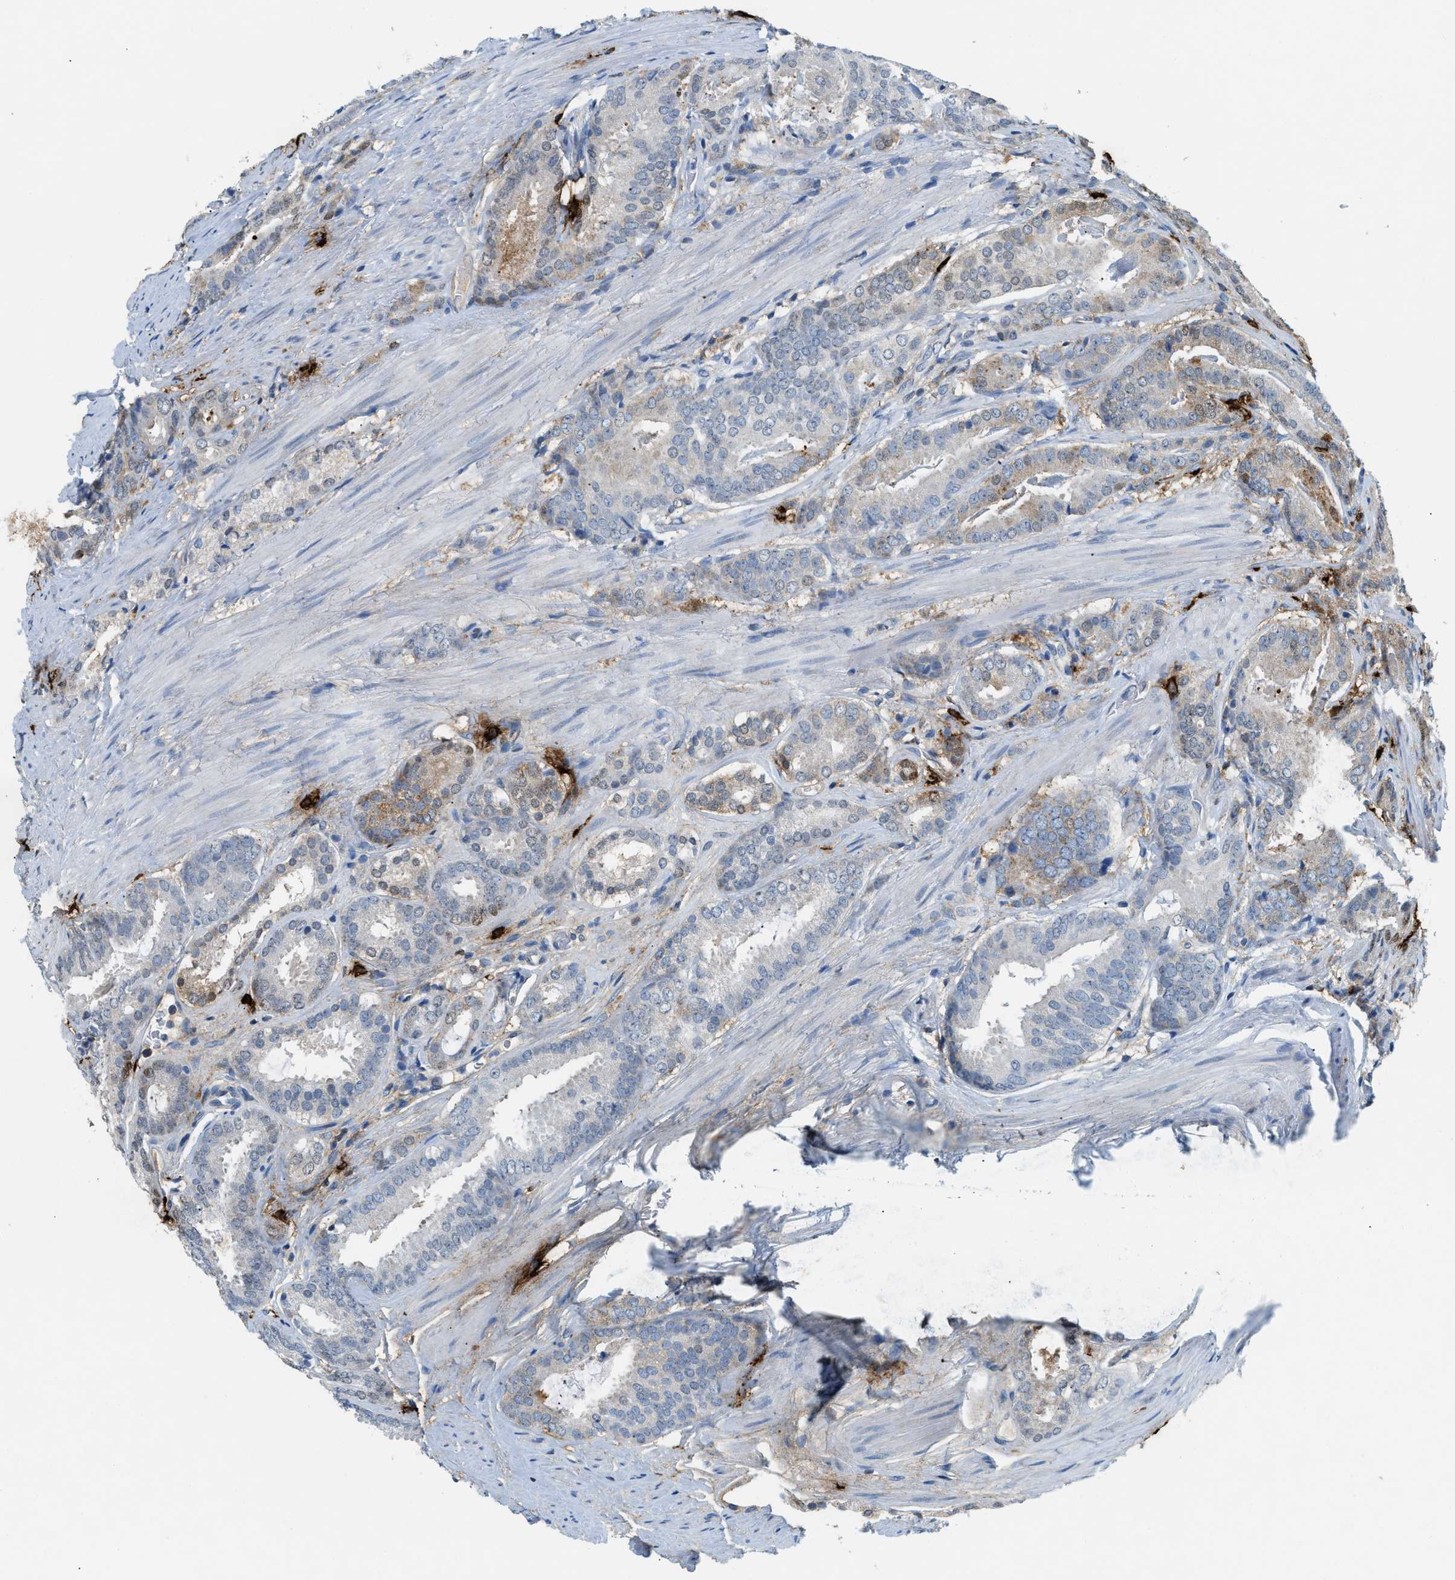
{"staining": {"intensity": "moderate", "quantity": "25%-75%", "location": "cytoplasmic/membranous"}, "tissue": "prostate cancer", "cell_type": "Tumor cells", "image_type": "cancer", "snomed": [{"axis": "morphology", "description": "Adenocarcinoma, Low grade"}, {"axis": "topography", "description": "Prostate"}], "caption": "This histopathology image demonstrates immunohistochemistry staining of human prostate cancer, with medium moderate cytoplasmic/membranous staining in approximately 25%-75% of tumor cells.", "gene": "TPSAB1", "patient": {"sex": "male", "age": 69}}